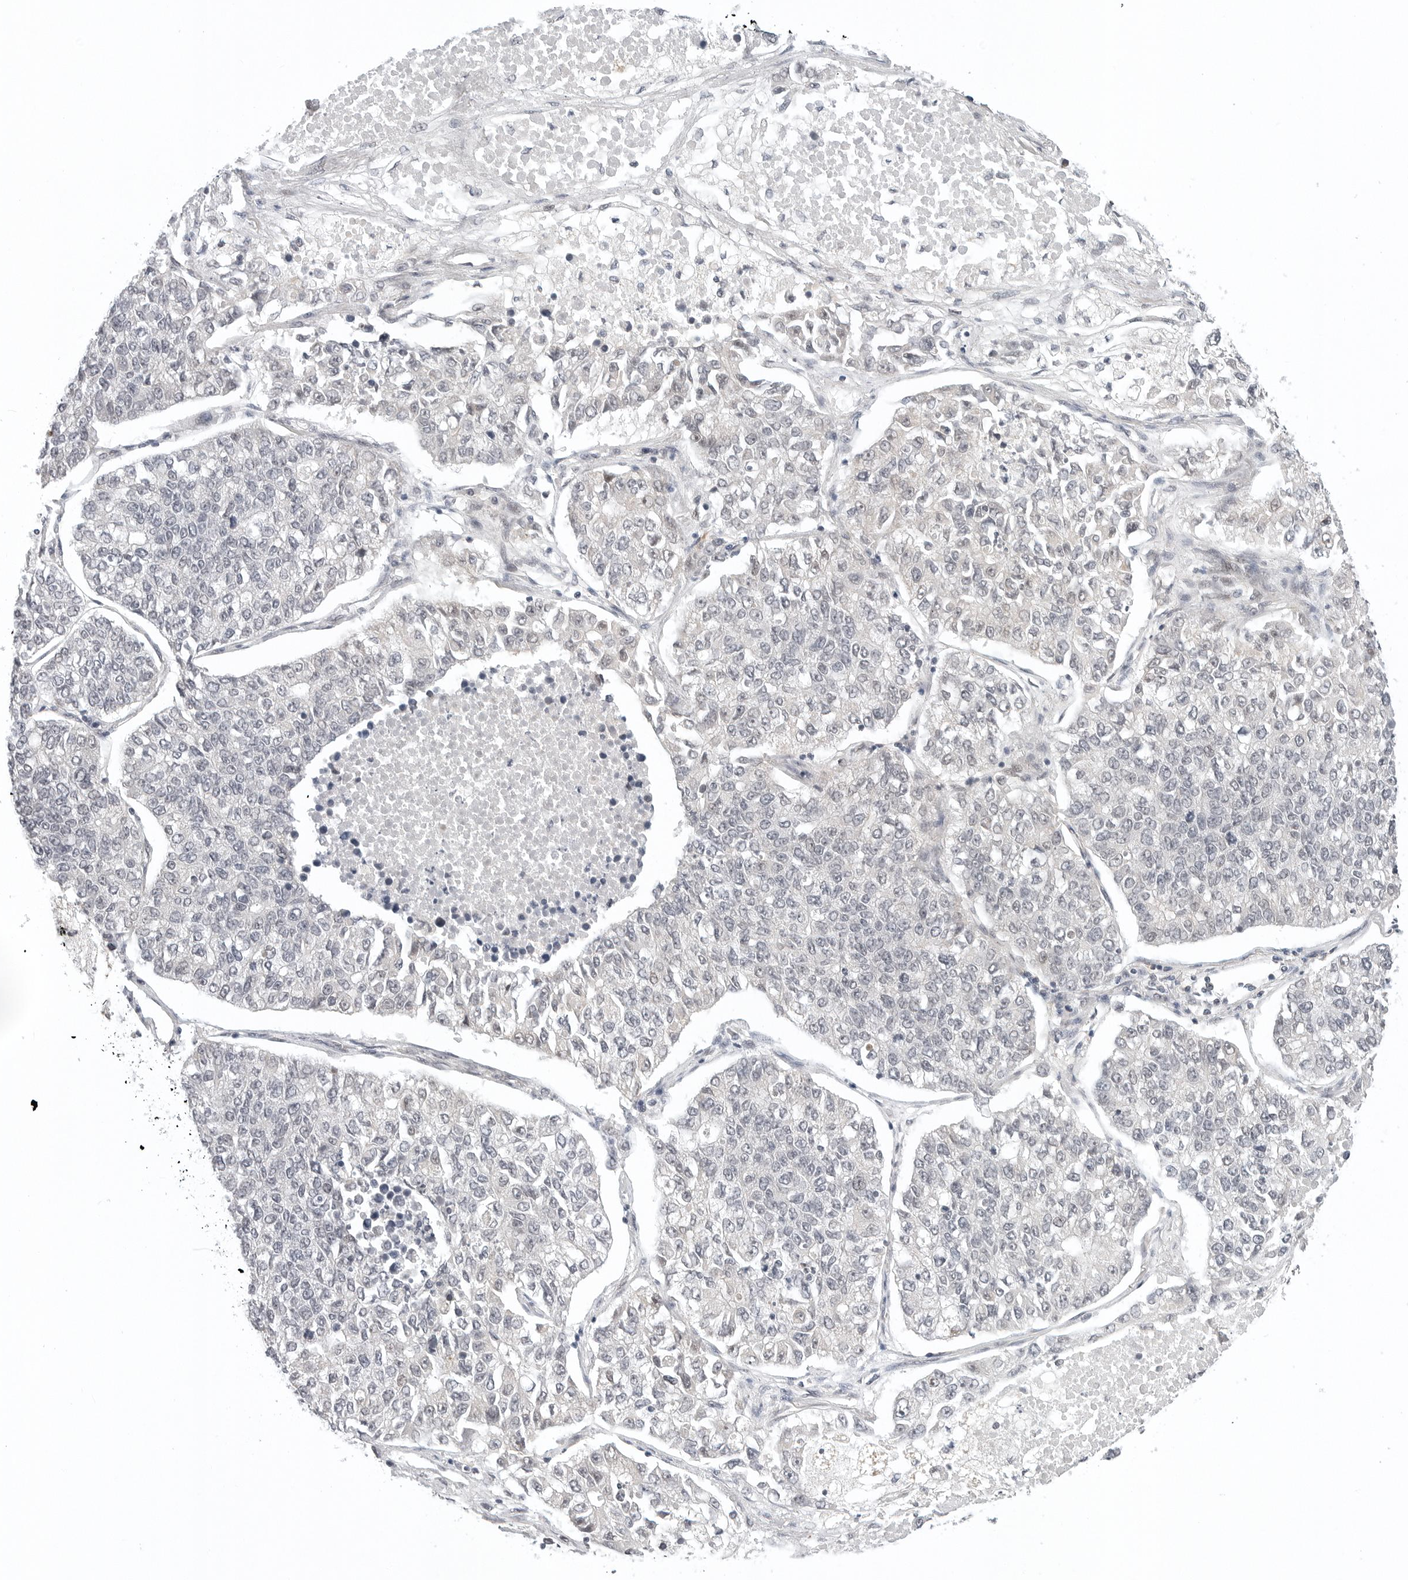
{"staining": {"intensity": "negative", "quantity": "none", "location": "none"}, "tissue": "lung cancer", "cell_type": "Tumor cells", "image_type": "cancer", "snomed": [{"axis": "morphology", "description": "Adenocarcinoma, NOS"}, {"axis": "topography", "description": "Lung"}], "caption": "A micrograph of human lung cancer (adenocarcinoma) is negative for staining in tumor cells.", "gene": "TSEN2", "patient": {"sex": "male", "age": 49}}